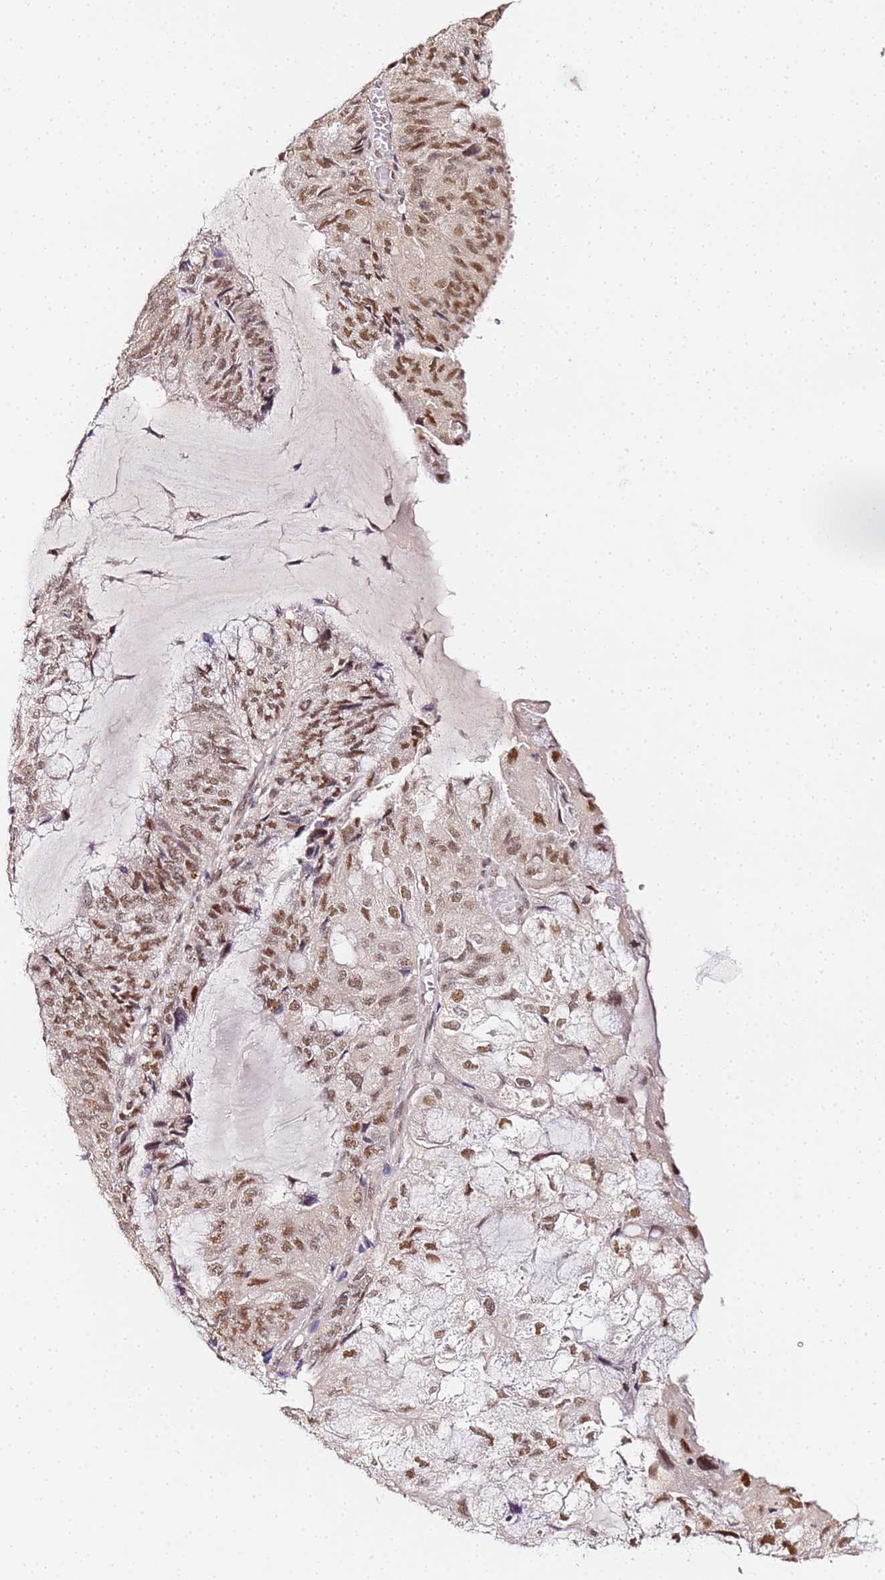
{"staining": {"intensity": "moderate", "quantity": "25%-75%", "location": "nuclear"}, "tissue": "endometrial cancer", "cell_type": "Tumor cells", "image_type": "cancer", "snomed": [{"axis": "morphology", "description": "Adenocarcinoma, NOS"}, {"axis": "topography", "description": "Endometrium"}], "caption": "Protein expression by immunohistochemistry (IHC) exhibits moderate nuclear positivity in approximately 25%-75% of tumor cells in endometrial cancer (adenocarcinoma).", "gene": "LSM3", "patient": {"sex": "female", "age": 81}}